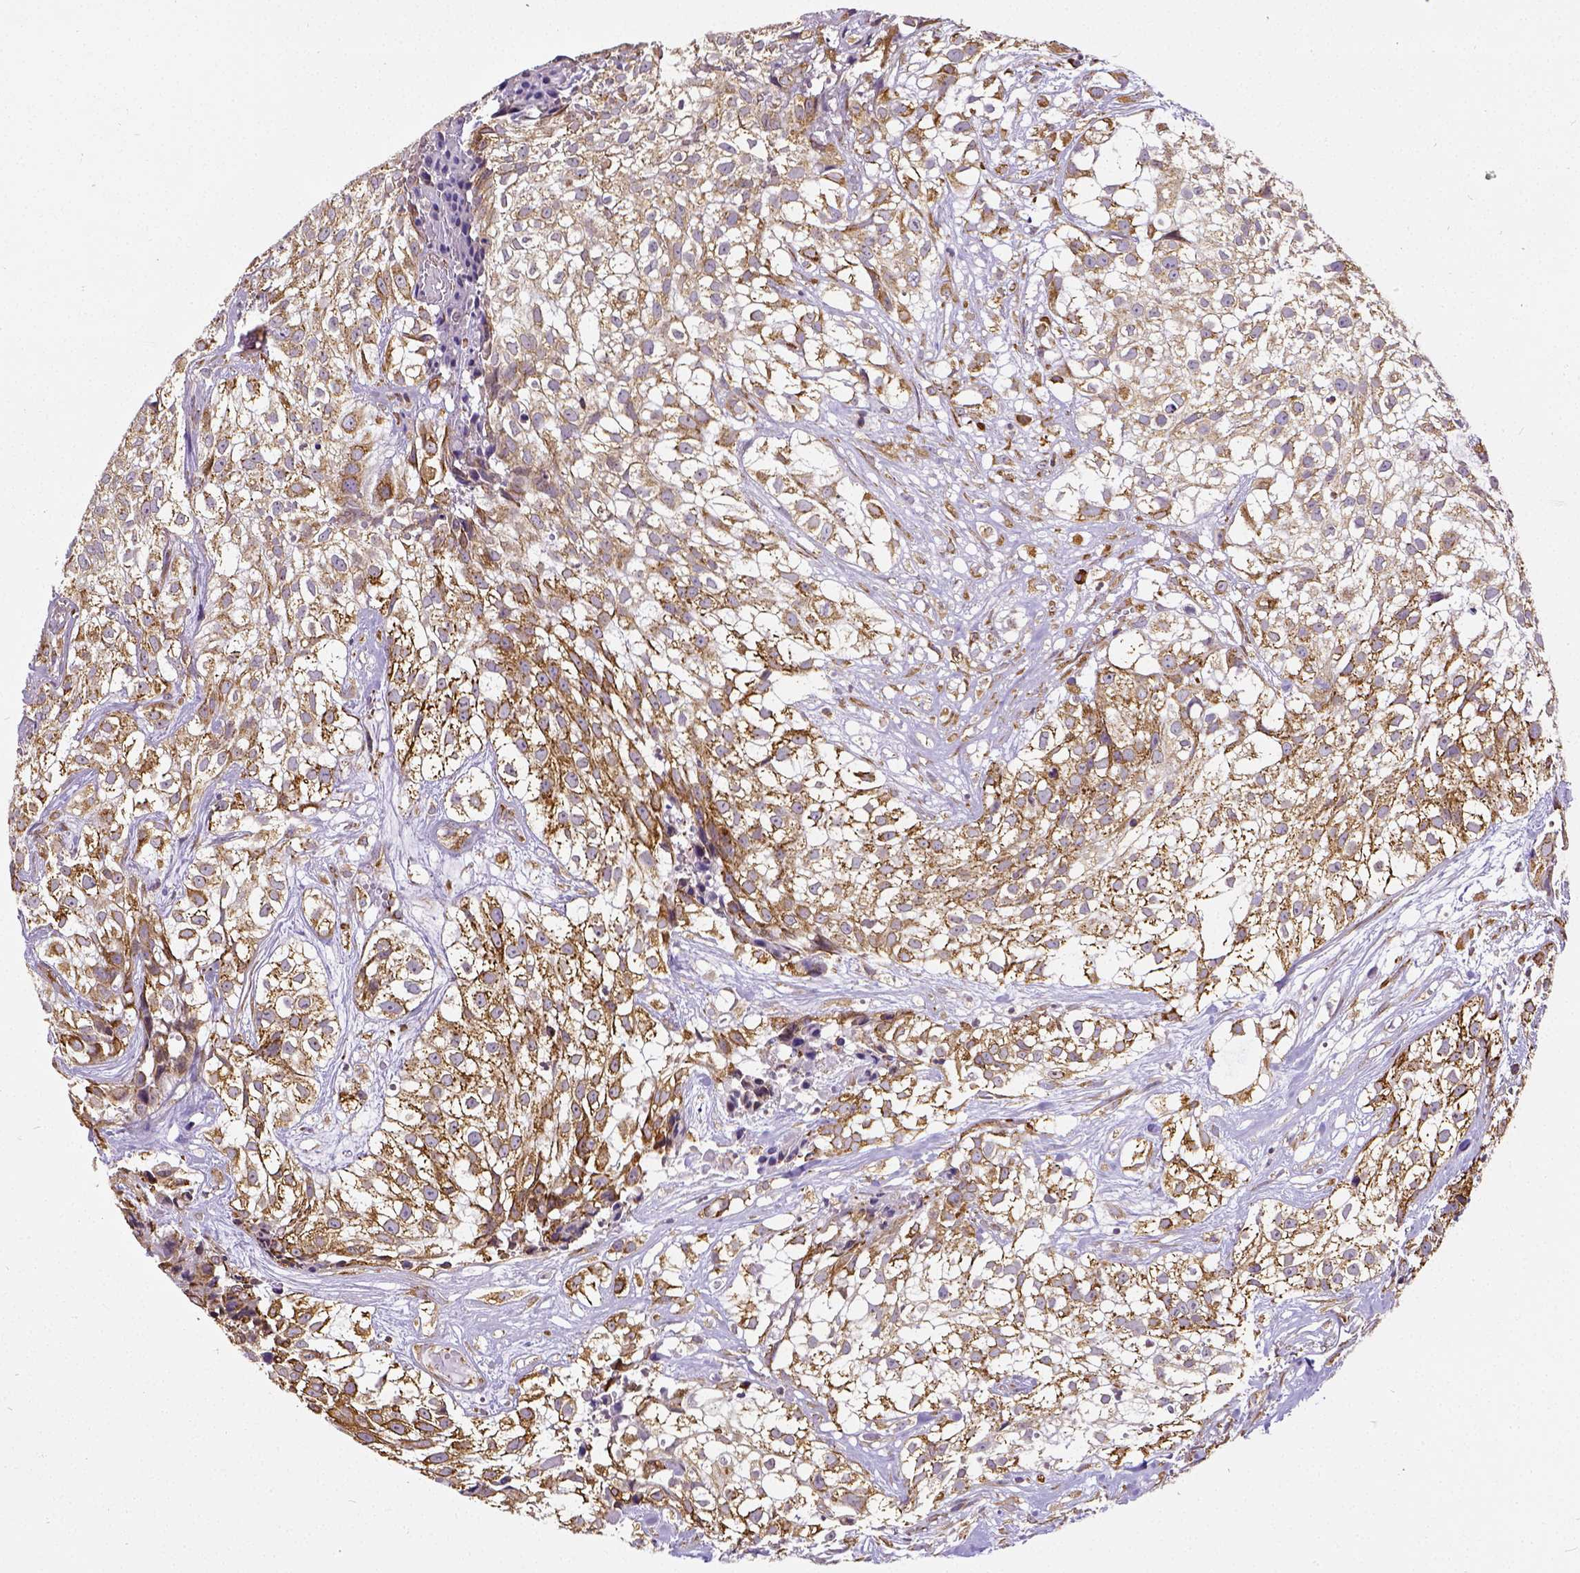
{"staining": {"intensity": "moderate", "quantity": ">75%", "location": "cytoplasmic/membranous"}, "tissue": "urothelial cancer", "cell_type": "Tumor cells", "image_type": "cancer", "snomed": [{"axis": "morphology", "description": "Urothelial carcinoma, High grade"}, {"axis": "topography", "description": "Urinary bladder"}], "caption": "Human urothelial cancer stained with a brown dye reveals moderate cytoplasmic/membranous positive positivity in approximately >75% of tumor cells.", "gene": "MTDH", "patient": {"sex": "male", "age": 56}}